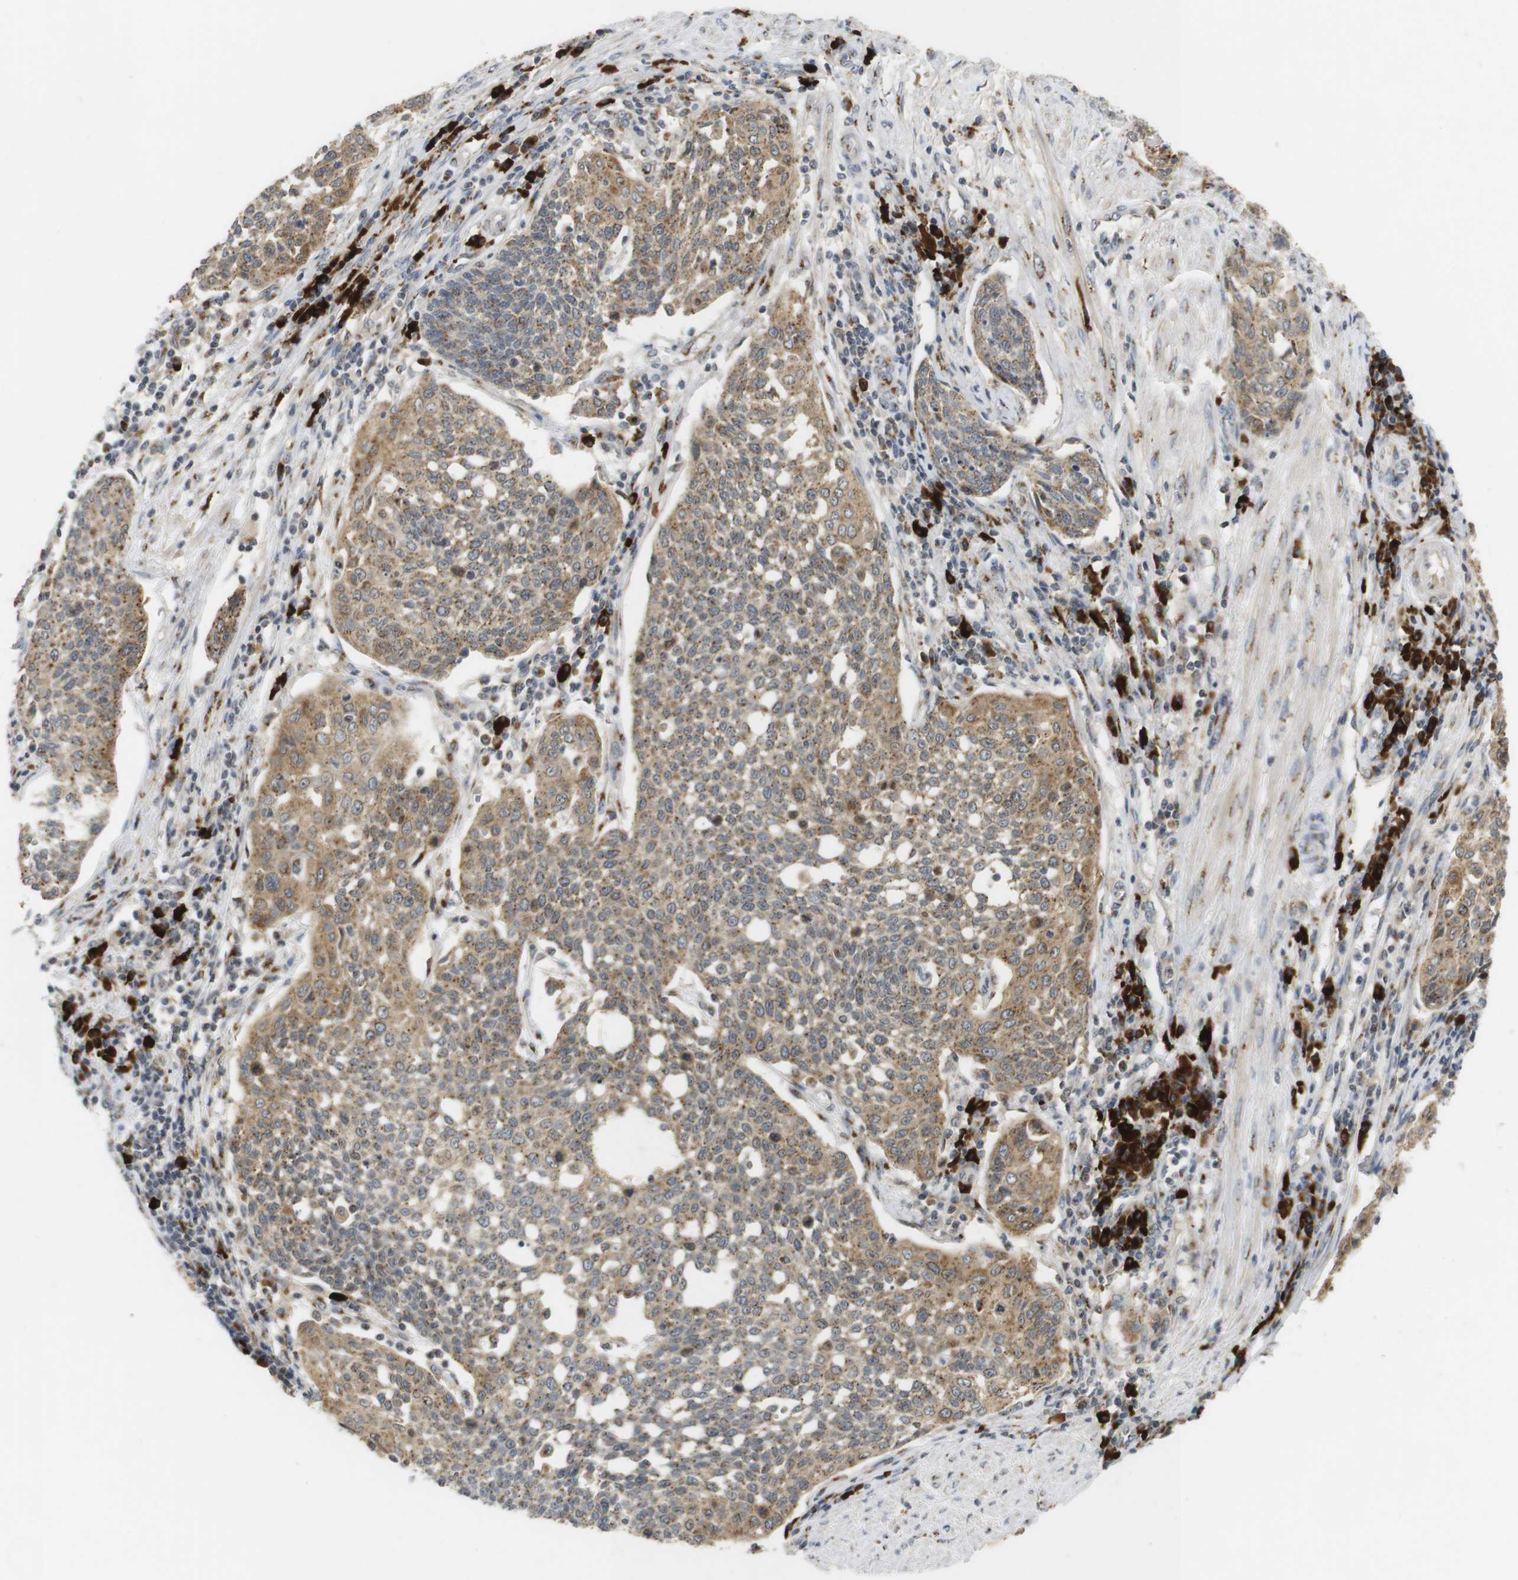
{"staining": {"intensity": "moderate", "quantity": ">75%", "location": "cytoplasmic/membranous"}, "tissue": "cervical cancer", "cell_type": "Tumor cells", "image_type": "cancer", "snomed": [{"axis": "morphology", "description": "Squamous cell carcinoma, NOS"}, {"axis": "topography", "description": "Cervix"}], "caption": "Moderate cytoplasmic/membranous protein staining is seen in approximately >75% of tumor cells in cervical squamous cell carcinoma. Using DAB (brown) and hematoxylin (blue) stains, captured at high magnification using brightfield microscopy.", "gene": "ZFPL1", "patient": {"sex": "female", "age": 34}}